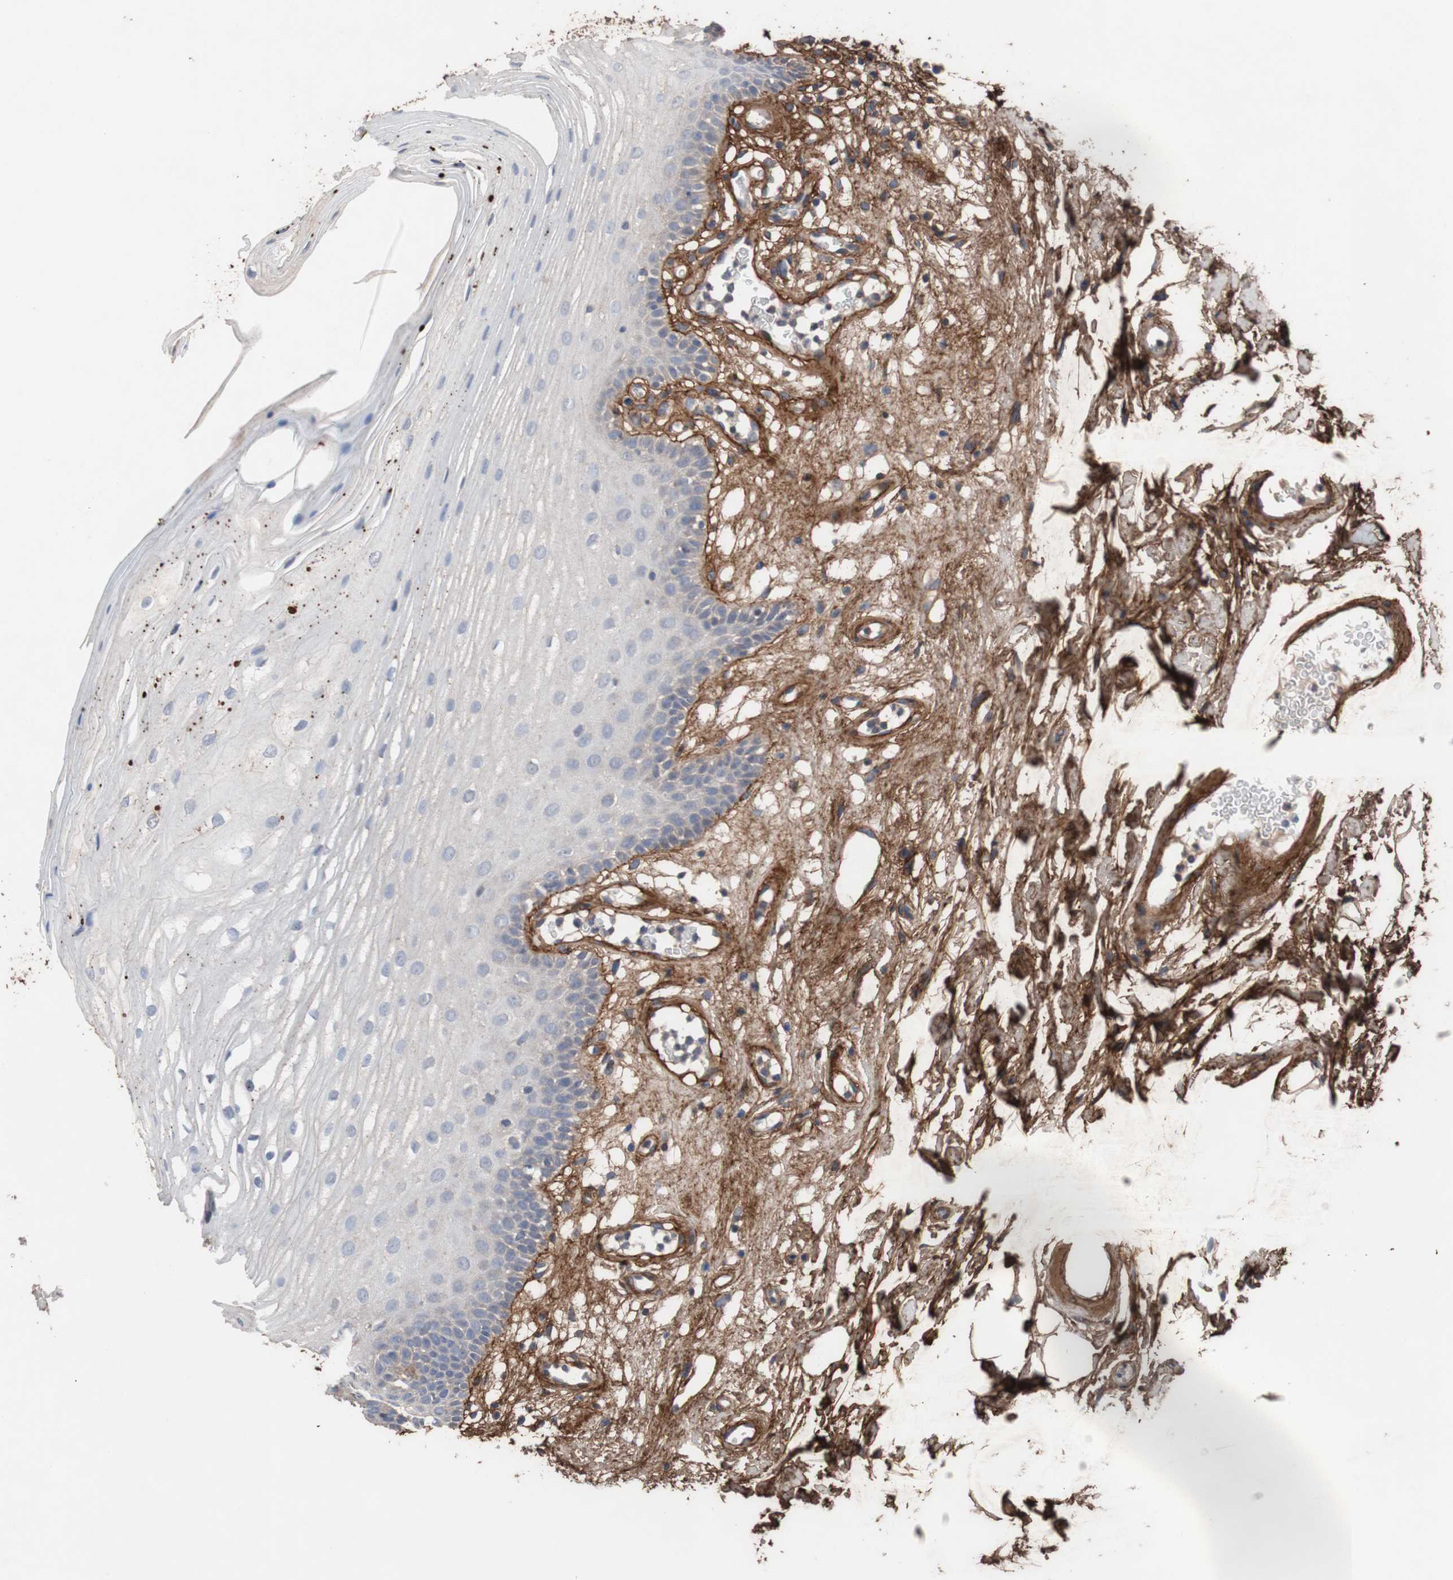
{"staining": {"intensity": "negative", "quantity": "none", "location": "none"}, "tissue": "oral mucosa", "cell_type": "Squamous epithelial cells", "image_type": "normal", "snomed": [{"axis": "morphology", "description": "Normal tissue, NOS"}, {"axis": "morphology", "description": "Squamous cell carcinoma, NOS"}, {"axis": "topography", "description": "Skeletal muscle"}, {"axis": "topography", "description": "Oral tissue"}], "caption": "The photomicrograph exhibits no significant positivity in squamous epithelial cells of oral mucosa. Brightfield microscopy of IHC stained with DAB (3,3'-diaminobenzidine) (brown) and hematoxylin (blue), captured at high magnification.", "gene": "COL6A2", "patient": {"sex": "male", "age": 71}}